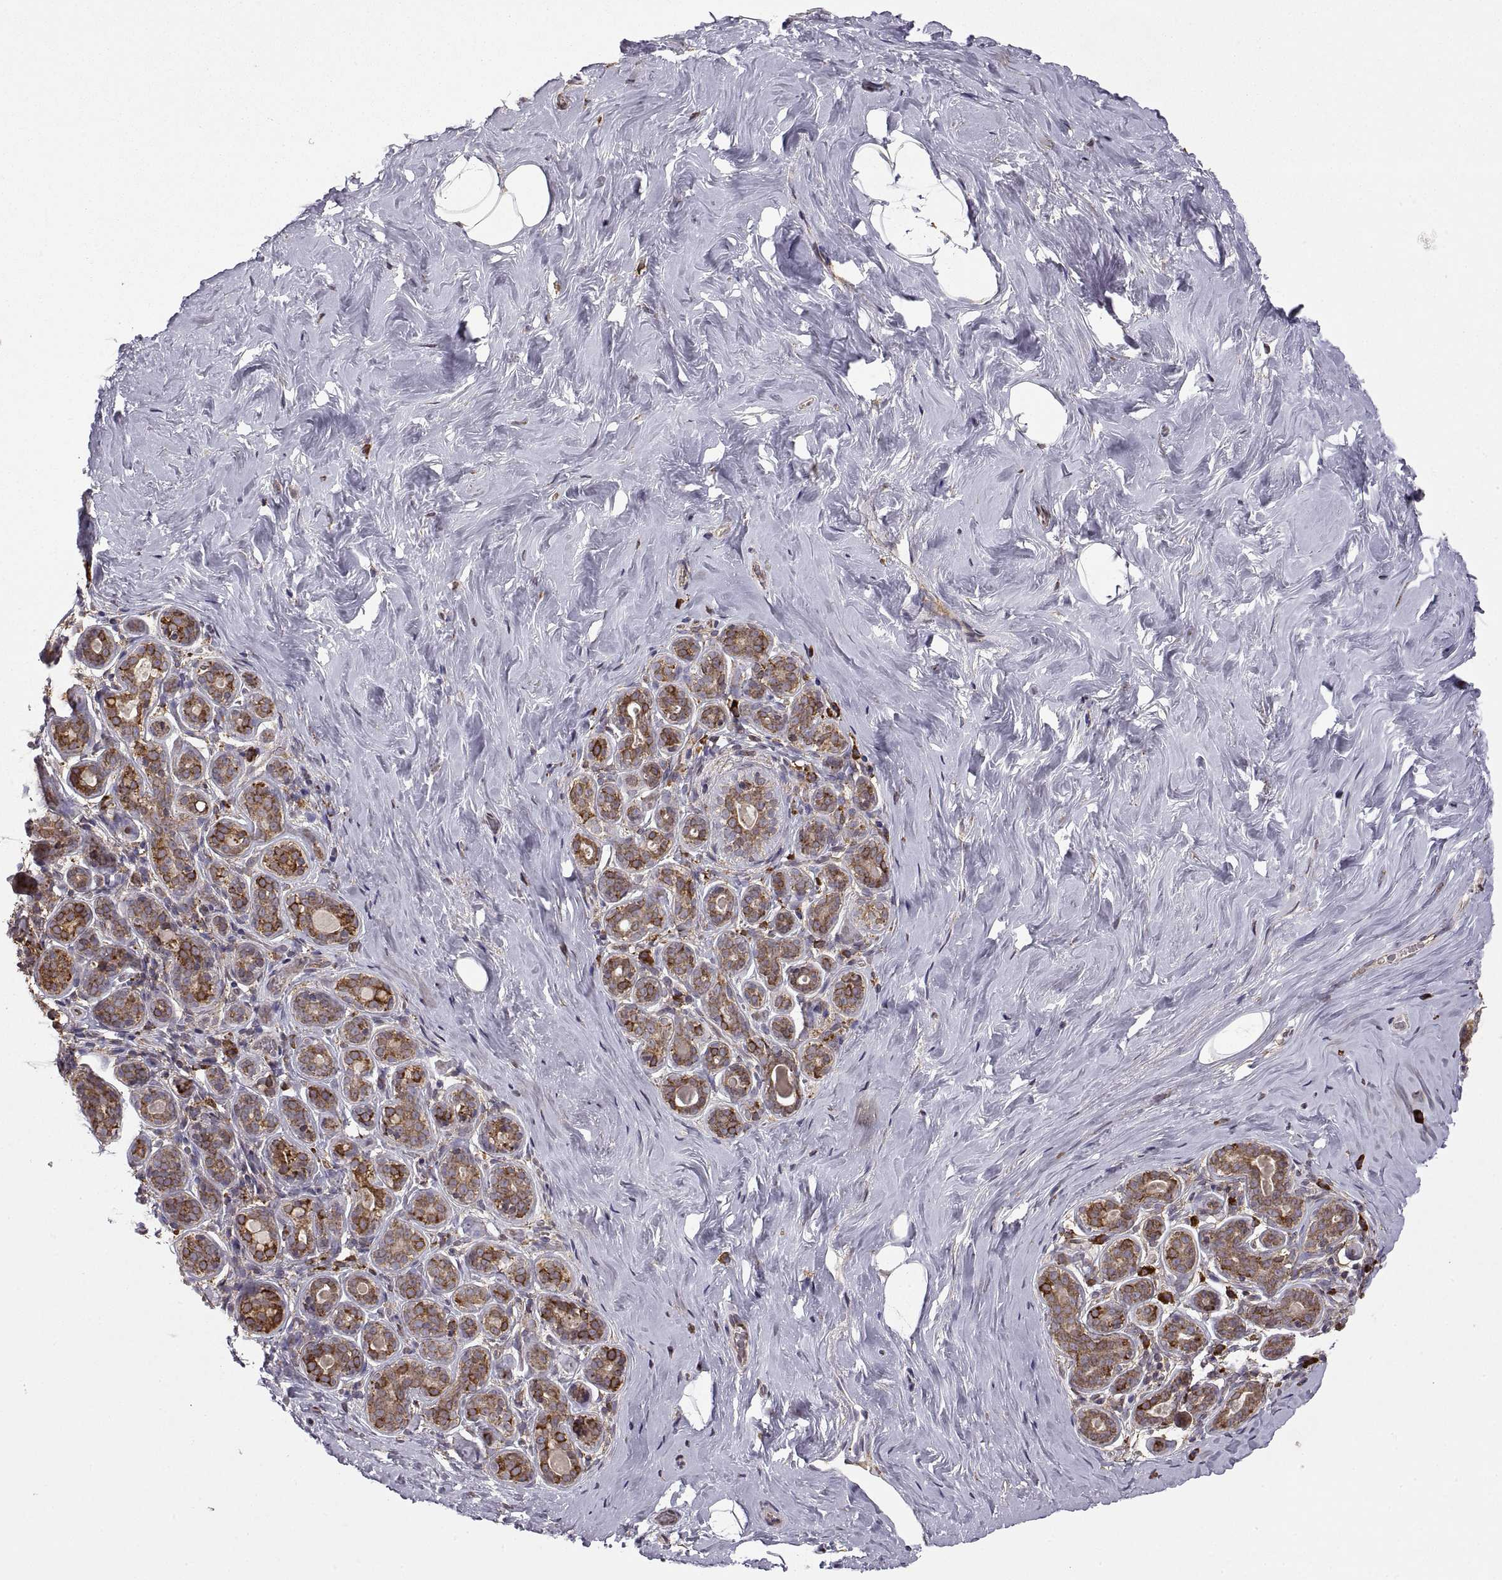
{"staining": {"intensity": "negative", "quantity": "none", "location": "none"}, "tissue": "breast", "cell_type": "Adipocytes", "image_type": "normal", "snomed": [{"axis": "morphology", "description": "Normal tissue, NOS"}, {"axis": "topography", "description": "Skin"}, {"axis": "topography", "description": "Breast"}], "caption": "DAB immunohistochemical staining of benign human breast displays no significant staining in adipocytes.", "gene": "PDIA3", "patient": {"sex": "female", "age": 43}}